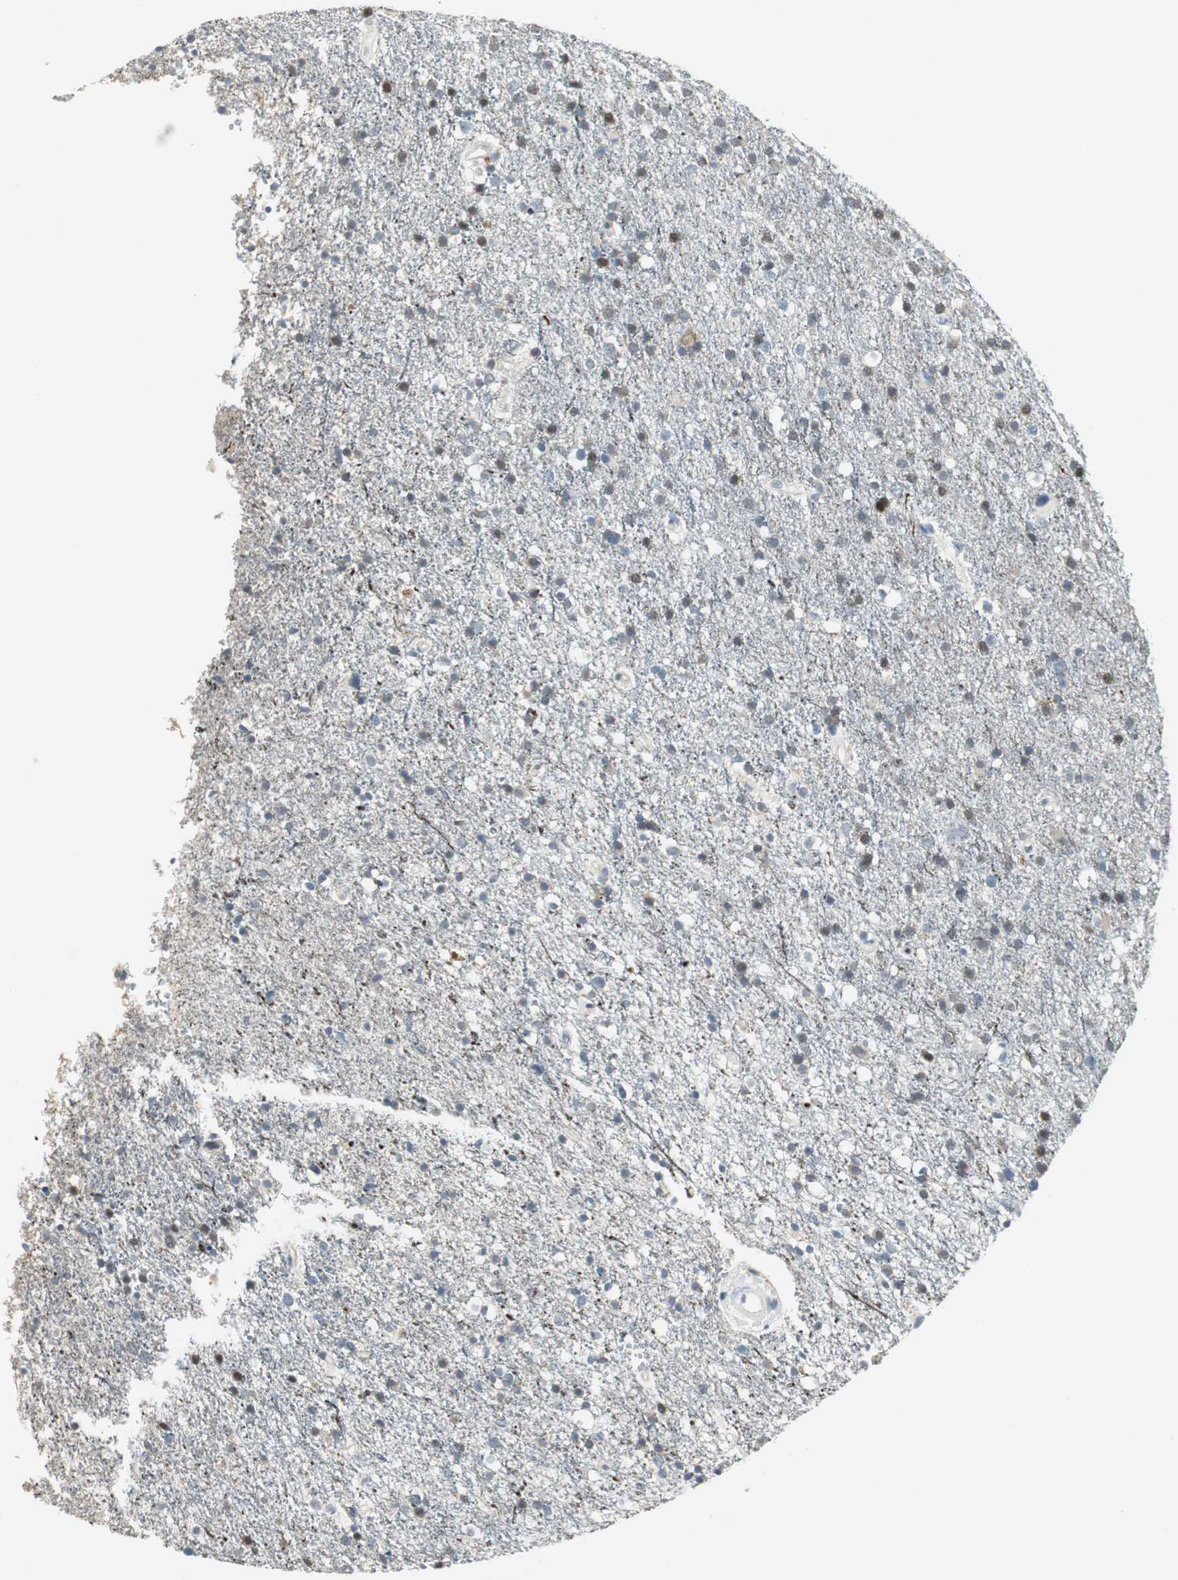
{"staining": {"intensity": "strong", "quantity": "<25%", "location": "nuclear"}, "tissue": "glioma", "cell_type": "Tumor cells", "image_type": "cancer", "snomed": [{"axis": "morphology", "description": "Glioma, malignant, High grade"}, {"axis": "topography", "description": "Brain"}], "caption": "This is an image of IHC staining of malignant high-grade glioma, which shows strong positivity in the nuclear of tumor cells.", "gene": "AJUBA", "patient": {"sex": "male", "age": 33}}